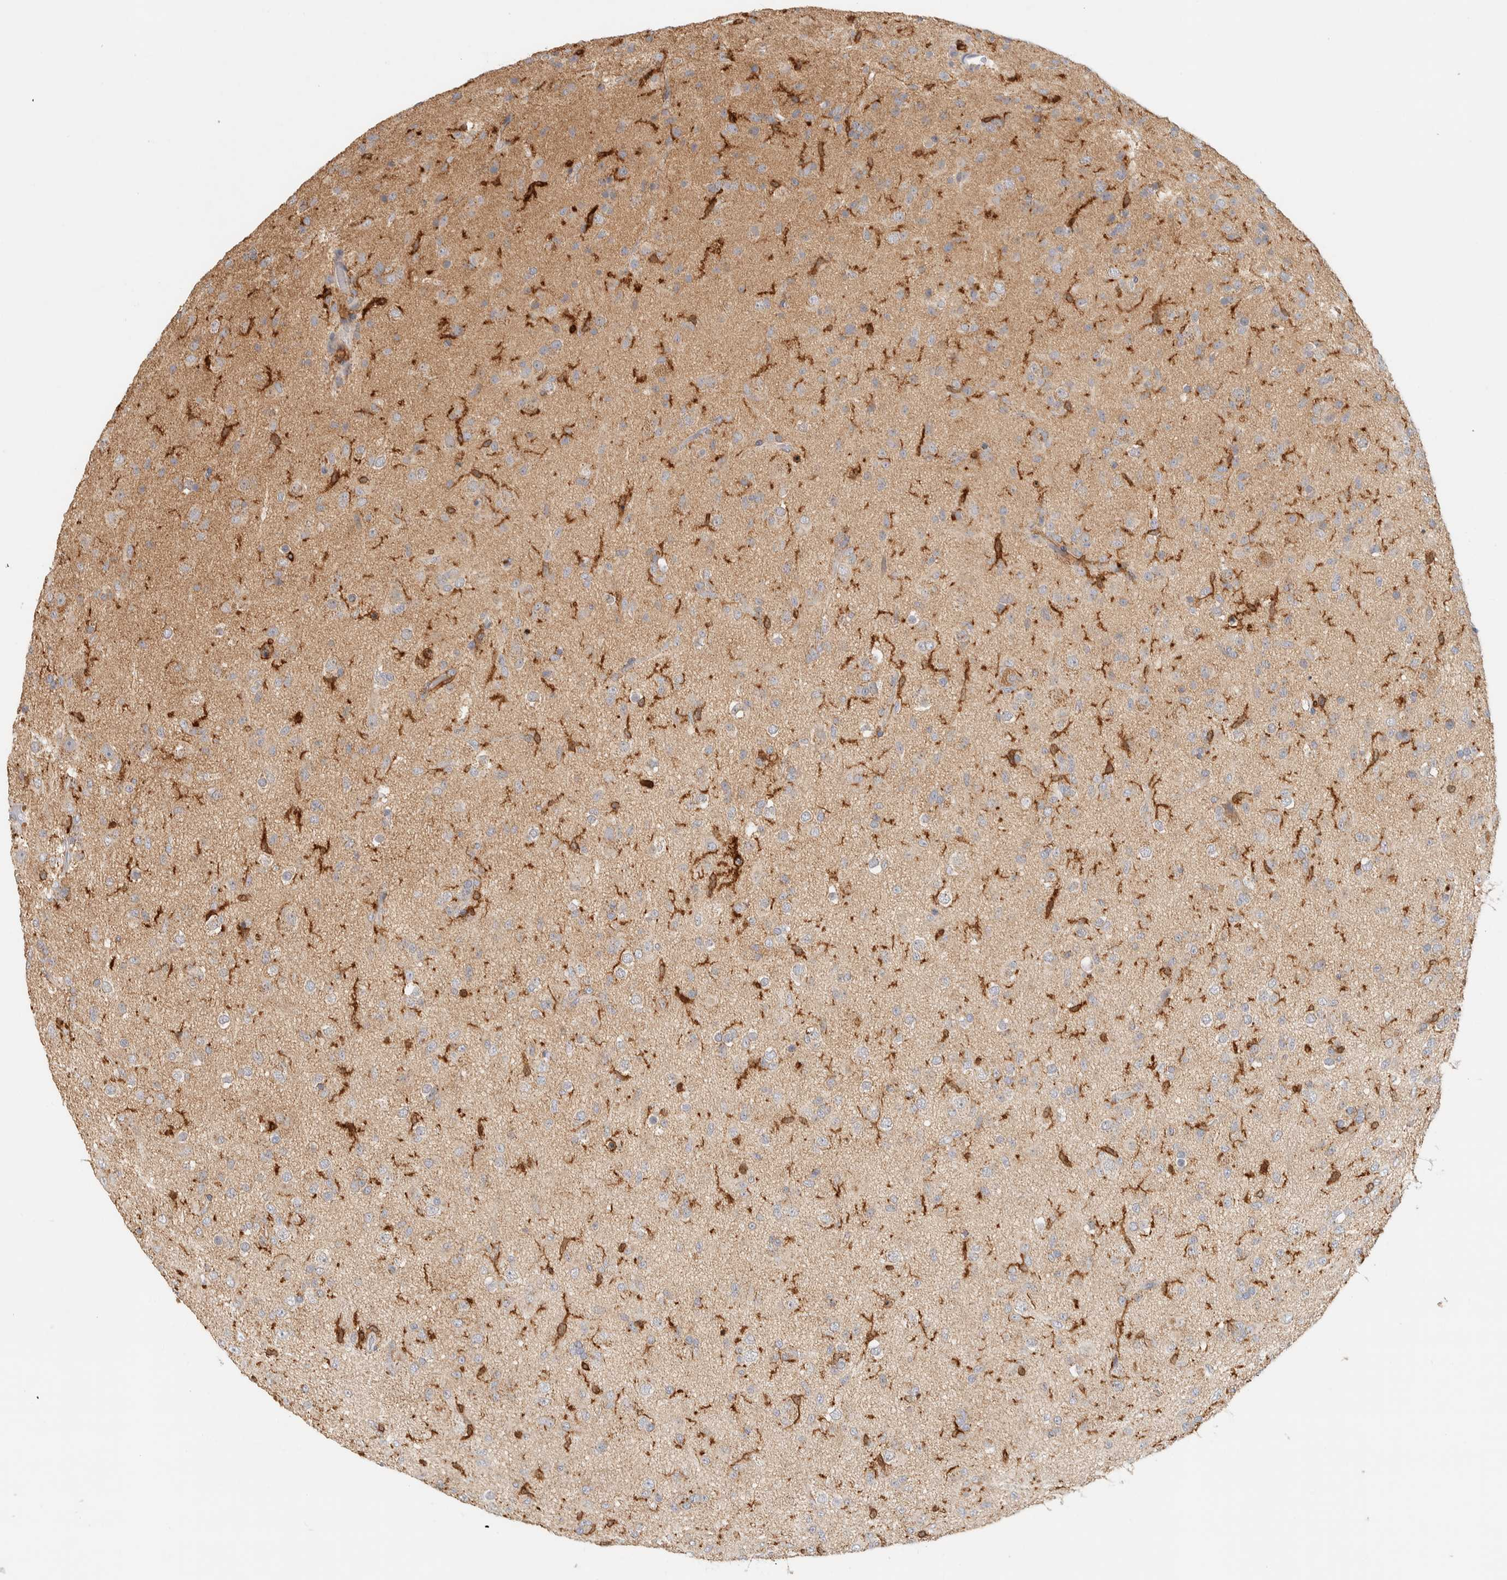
{"staining": {"intensity": "weak", "quantity": "<25%", "location": "cytoplasmic/membranous"}, "tissue": "glioma", "cell_type": "Tumor cells", "image_type": "cancer", "snomed": [{"axis": "morphology", "description": "Glioma, malignant, Low grade"}, {"axis": "topography", "description": "Brain"}], "caption": "IHC photomicrograph of neoplastic tissue: glioma stained with DAB (3,3'-diaminobenzidine) exhibits no significant protein staining in tumor cells.", "gene": "RUNDC1", "patient": {"sex": "male", "age": 65}}